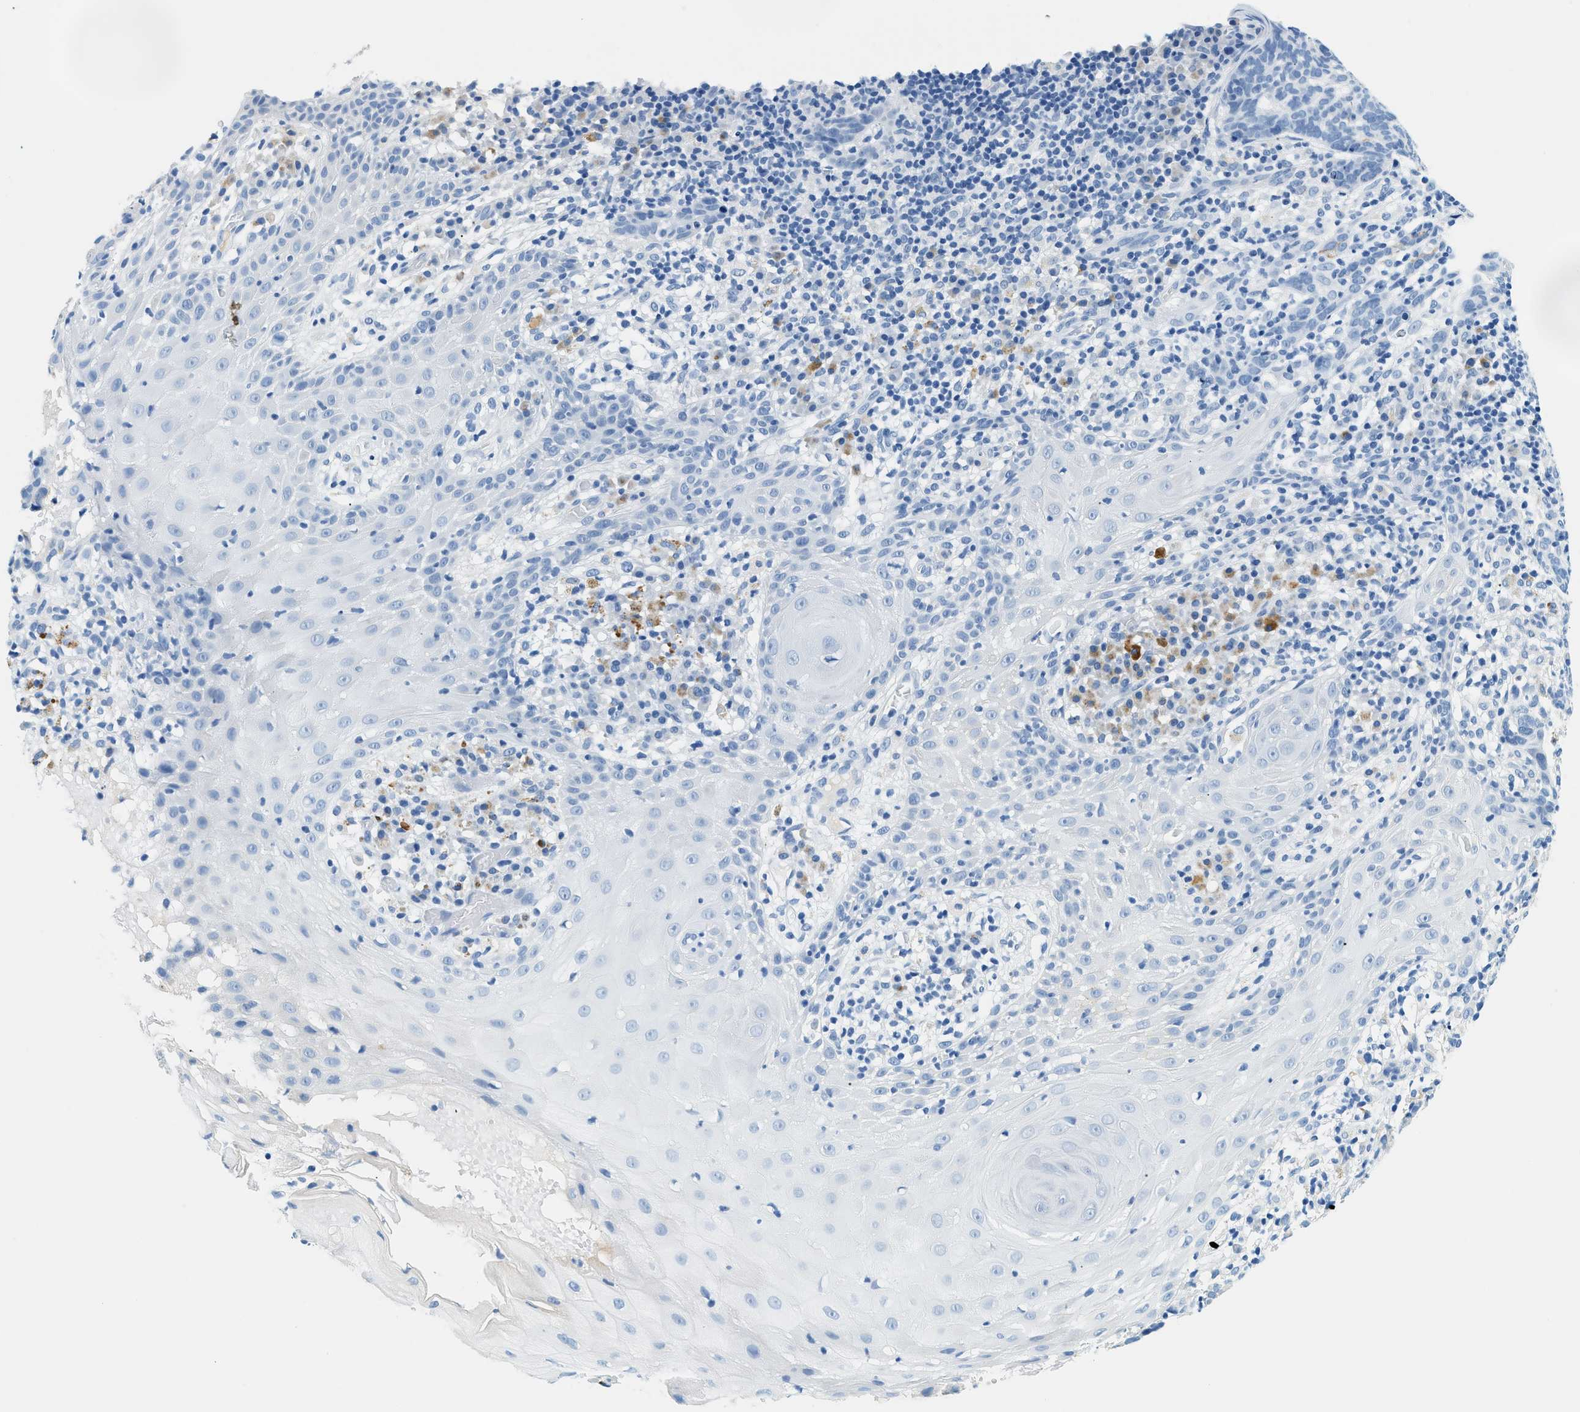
{"staining": {"intensity": "negative", "quantity": "none", "location": "none"}, "tissue": "skin cancer", "cell_type": "Tumor cells", "image_type": "cancer", "snomed": [{"axis": "morphology", "description": "Basal cell carcinoma"}, {"axis": "topography", "description": "Skin"}], "caption": "Tumor cells show no significant staining in skin cancer (basal cell carcinoma).", "gene": "STXBP2", "patient": {"sex": "male", "age": 85}}